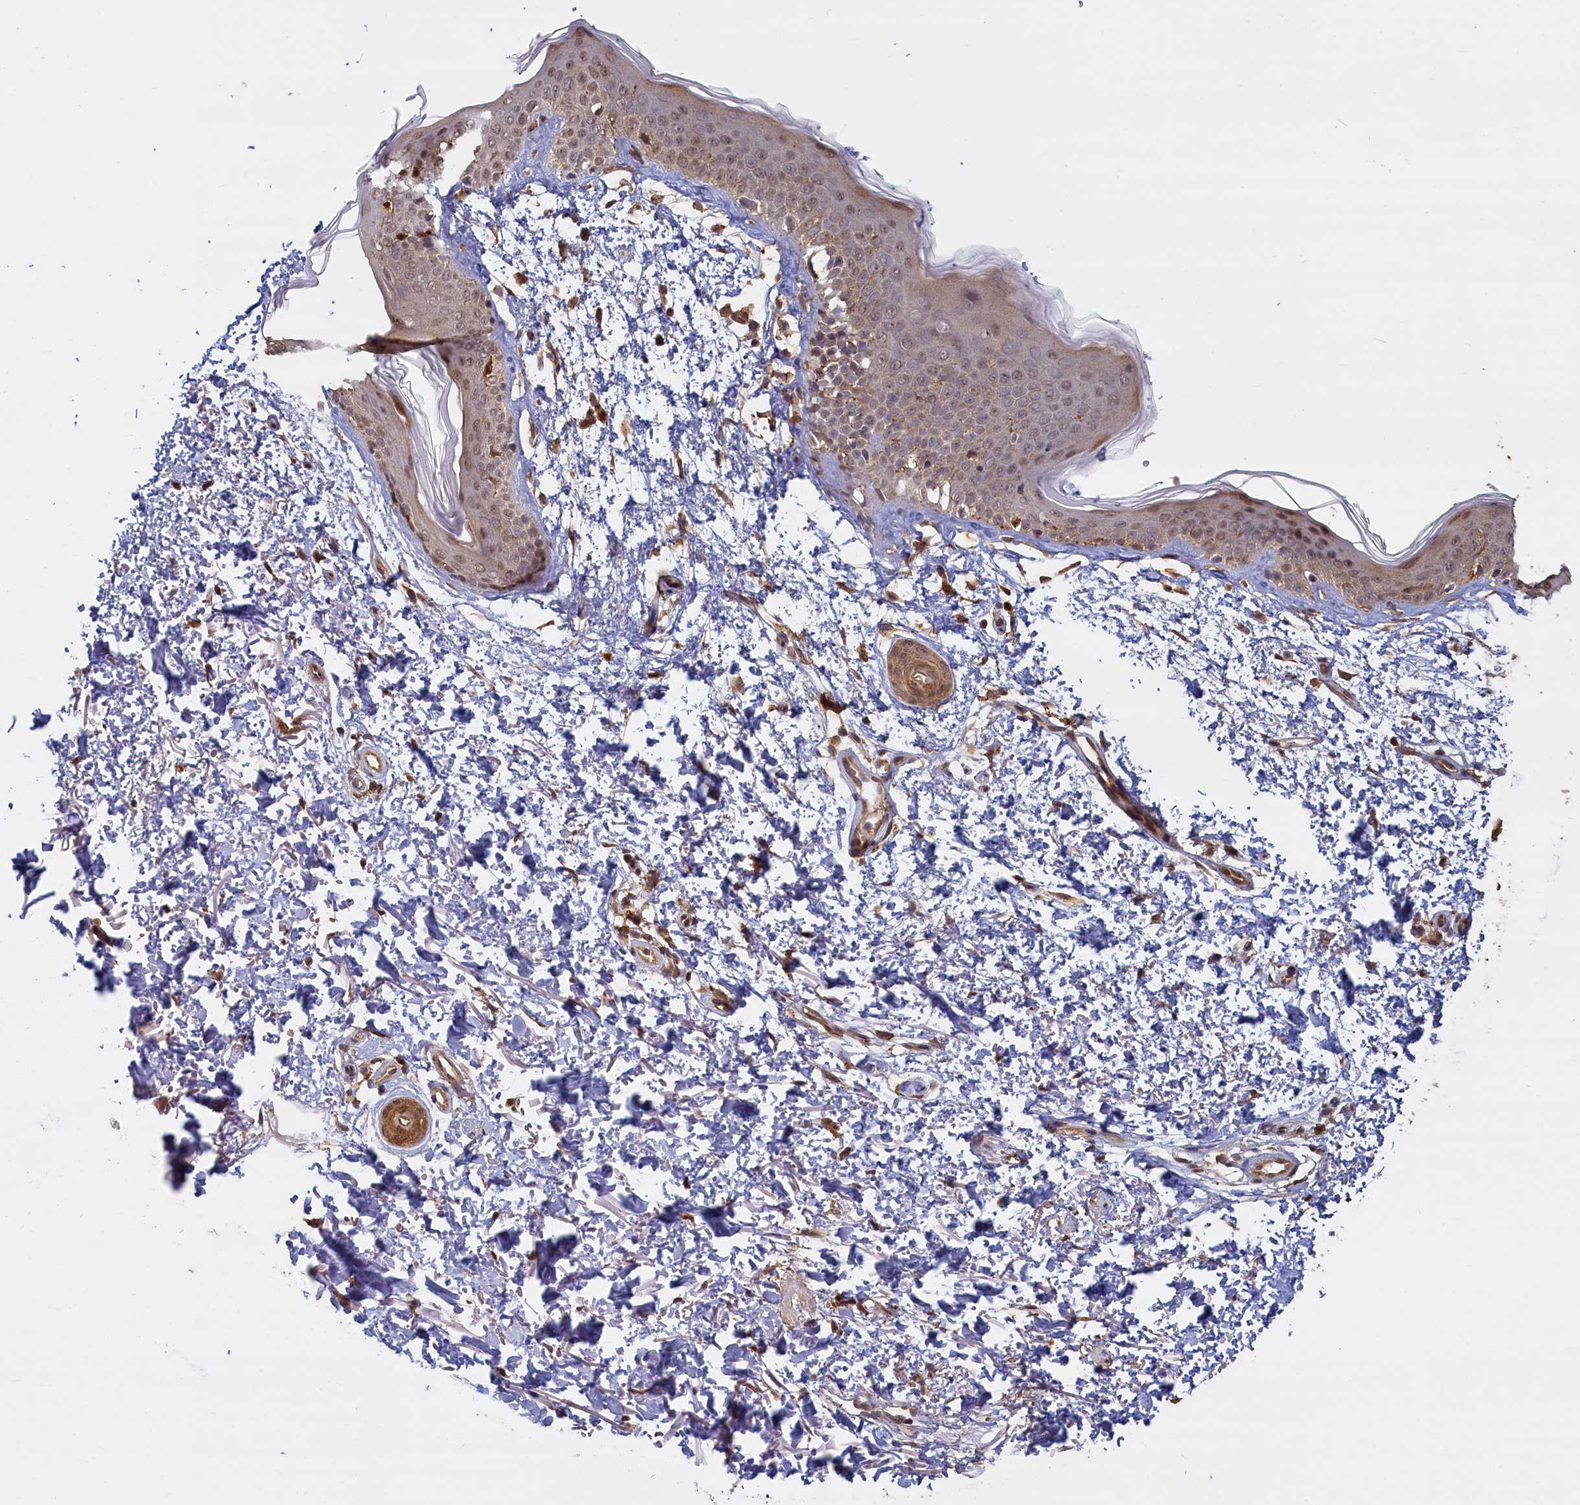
{"staining": {"intensity": "strong", "quantity": ">75%", "location": "cytoplasmic/membranous"}, "tissue": "skin", "cell_type": "Fibroblasts", "image_type": "normal", "snomed": [{"axis": "morphology", "description": "Normal tissue, NOS"}, {"axis": "topography", "description": "Skin"}], "caption": "Skin stained with immunohistochemistry shows strong cytoplasmic/membranous staining in about >75% of fibroblasts.", "gene": "UCHL3", "patient": {"sex": "male", "age": 66}}